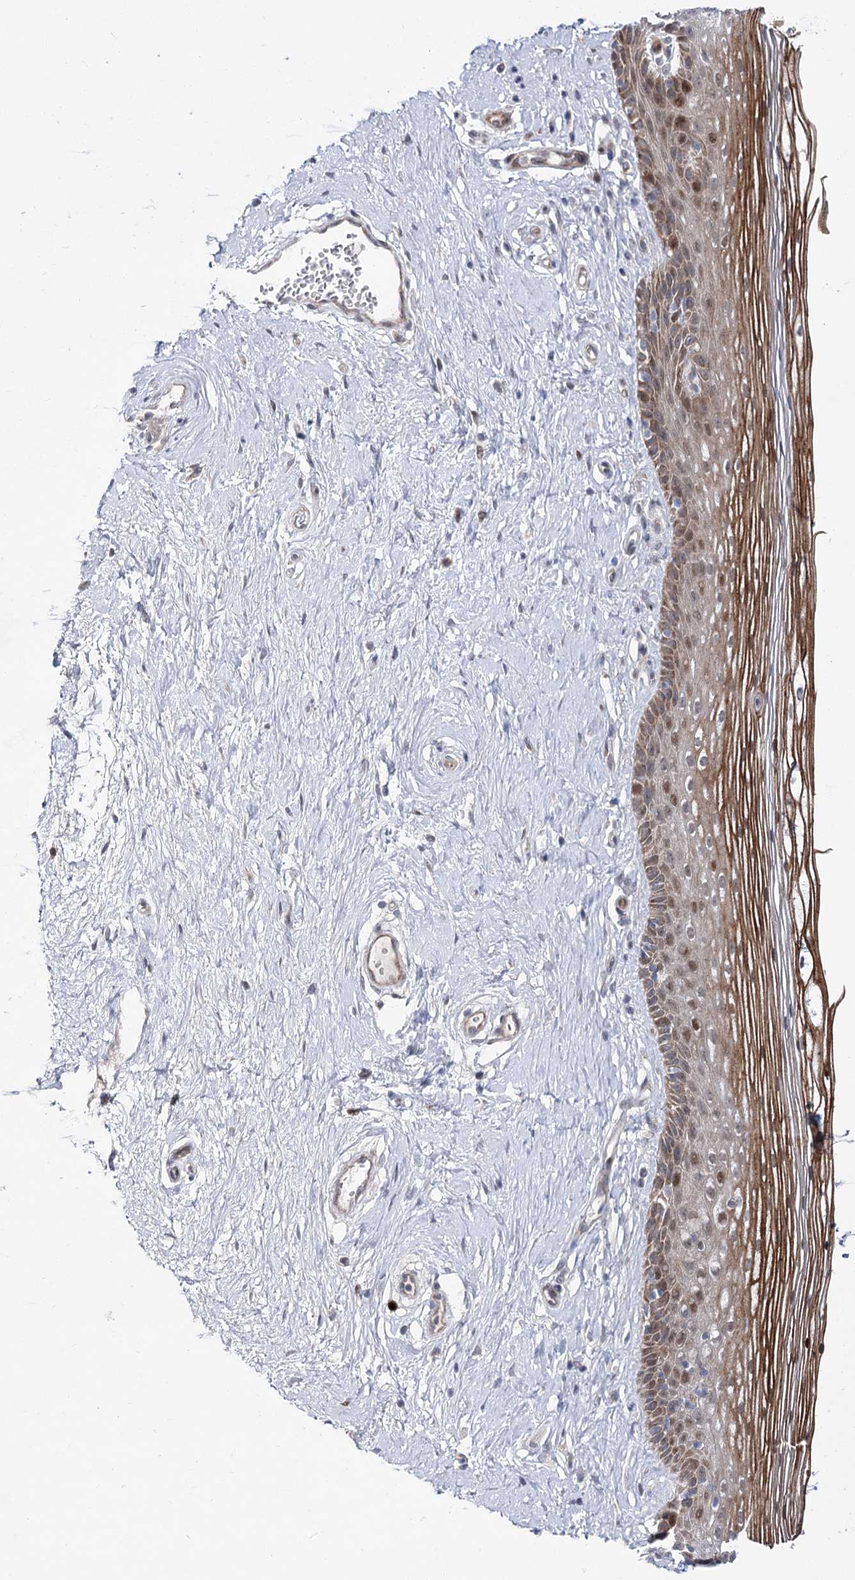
{"staining": {"intensity": "moderate", "quantity": ">75%", "location": "cytoplasmic/membranous"}, "tissue": "vagina", "cell_type": "Squamous epithelial cells", "image_type": "normal", "snomed": [{"axis": "morphology", "description": "Normal tissue, NOS"}, {"axis": "topography", "description": "Vagina"}], "caption": "Protein analysis of benign vagina displays moderate cytoplasmic/membranous staining in approximately >75% of squamous epithelial cells.", "gene": "ARHGAP32", "patient": {"sex": "female", "age": 46}}